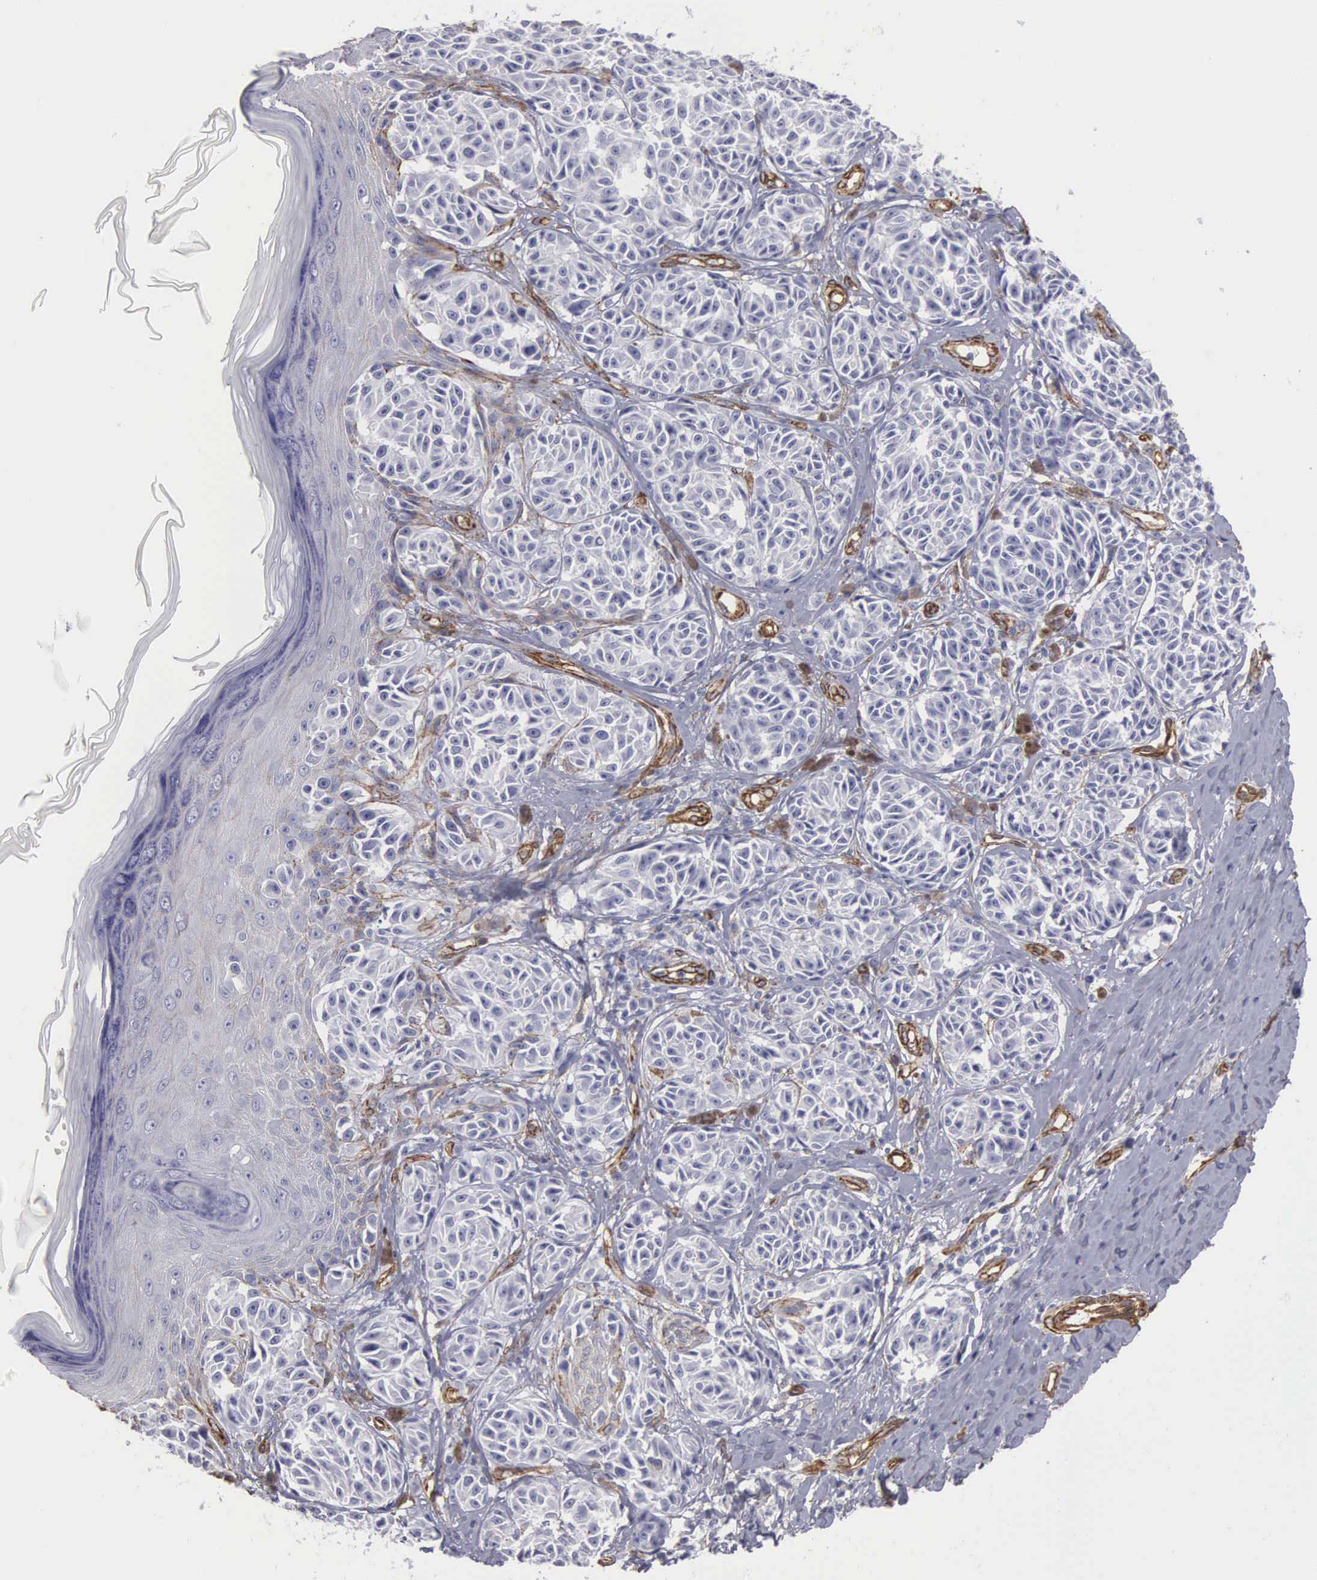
{"staining": {"intensity": "negative", "quantity": "none", "location": "none"}, "tissue": "melanoma", "cell_type": "Tumor cells", "image_type": "cancer", "snomed": [{"axis": "morphology", "description": "Malignant melanoma, NOS"}, {"axis": "topography", "description": "Skin"}], "caption": "High power microscopy histopathology image of an immunohistochemistry image of melanoma, revealing no significant positivity in tumor cells.", "gene": "MAGEB10", "patient": {"sex": "male", "age": 49}}